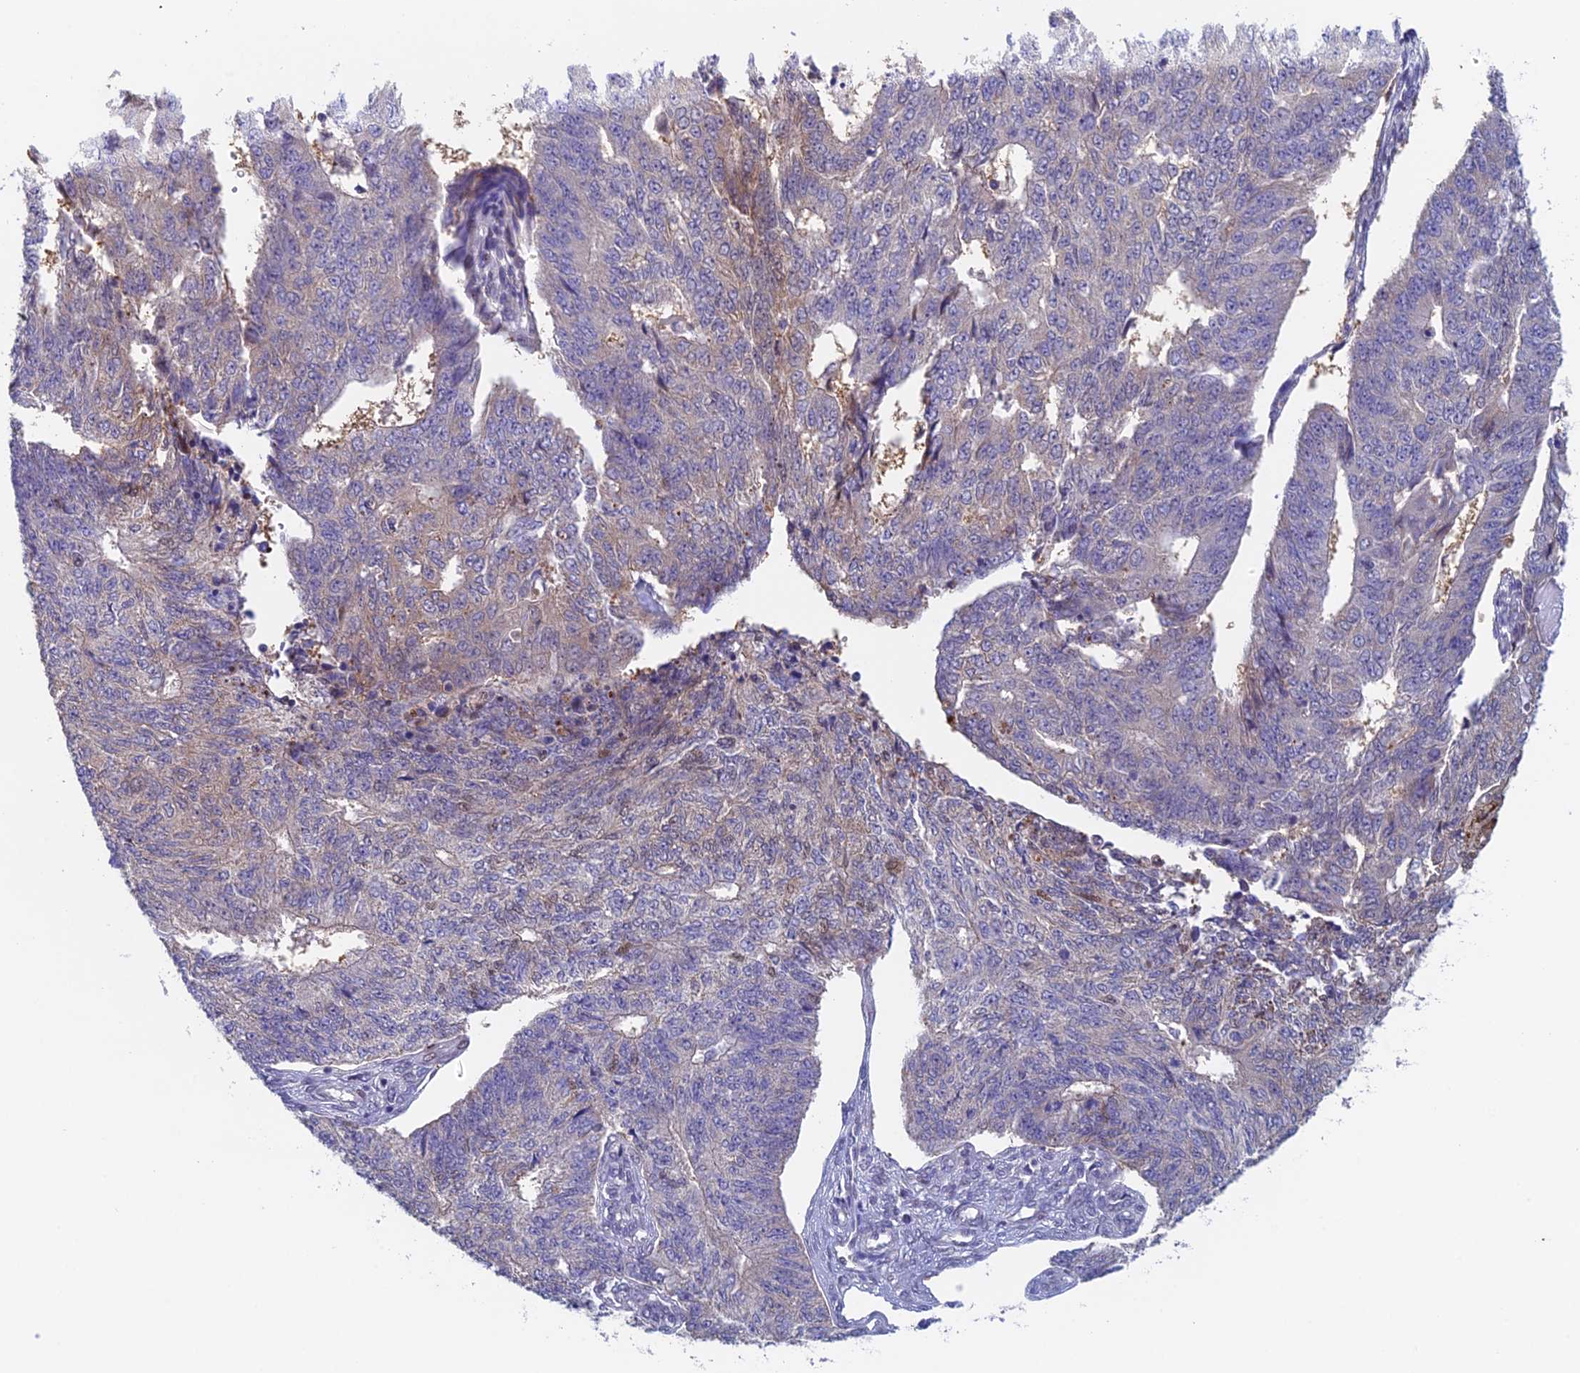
{"staining": {"intensity": "weak", "quantity": "<25%", "location": "cytoplasmic/membranous"}, "tissue": "endometrial cancer", "cell_type": "Tumor cells", "image_type": "cancer", "snomed": [{"axis": "morphology", "description": "Adenocarcinoma, NOS"}, {"axis": "topography", "description": "Endometrium"}], "caption": "Endometrial adenocarcinoma stained for a protein using IHC reveals no expression tumor cells.", "gene": "MRPL17", "patient": {"sex": "female", "age": 32}}